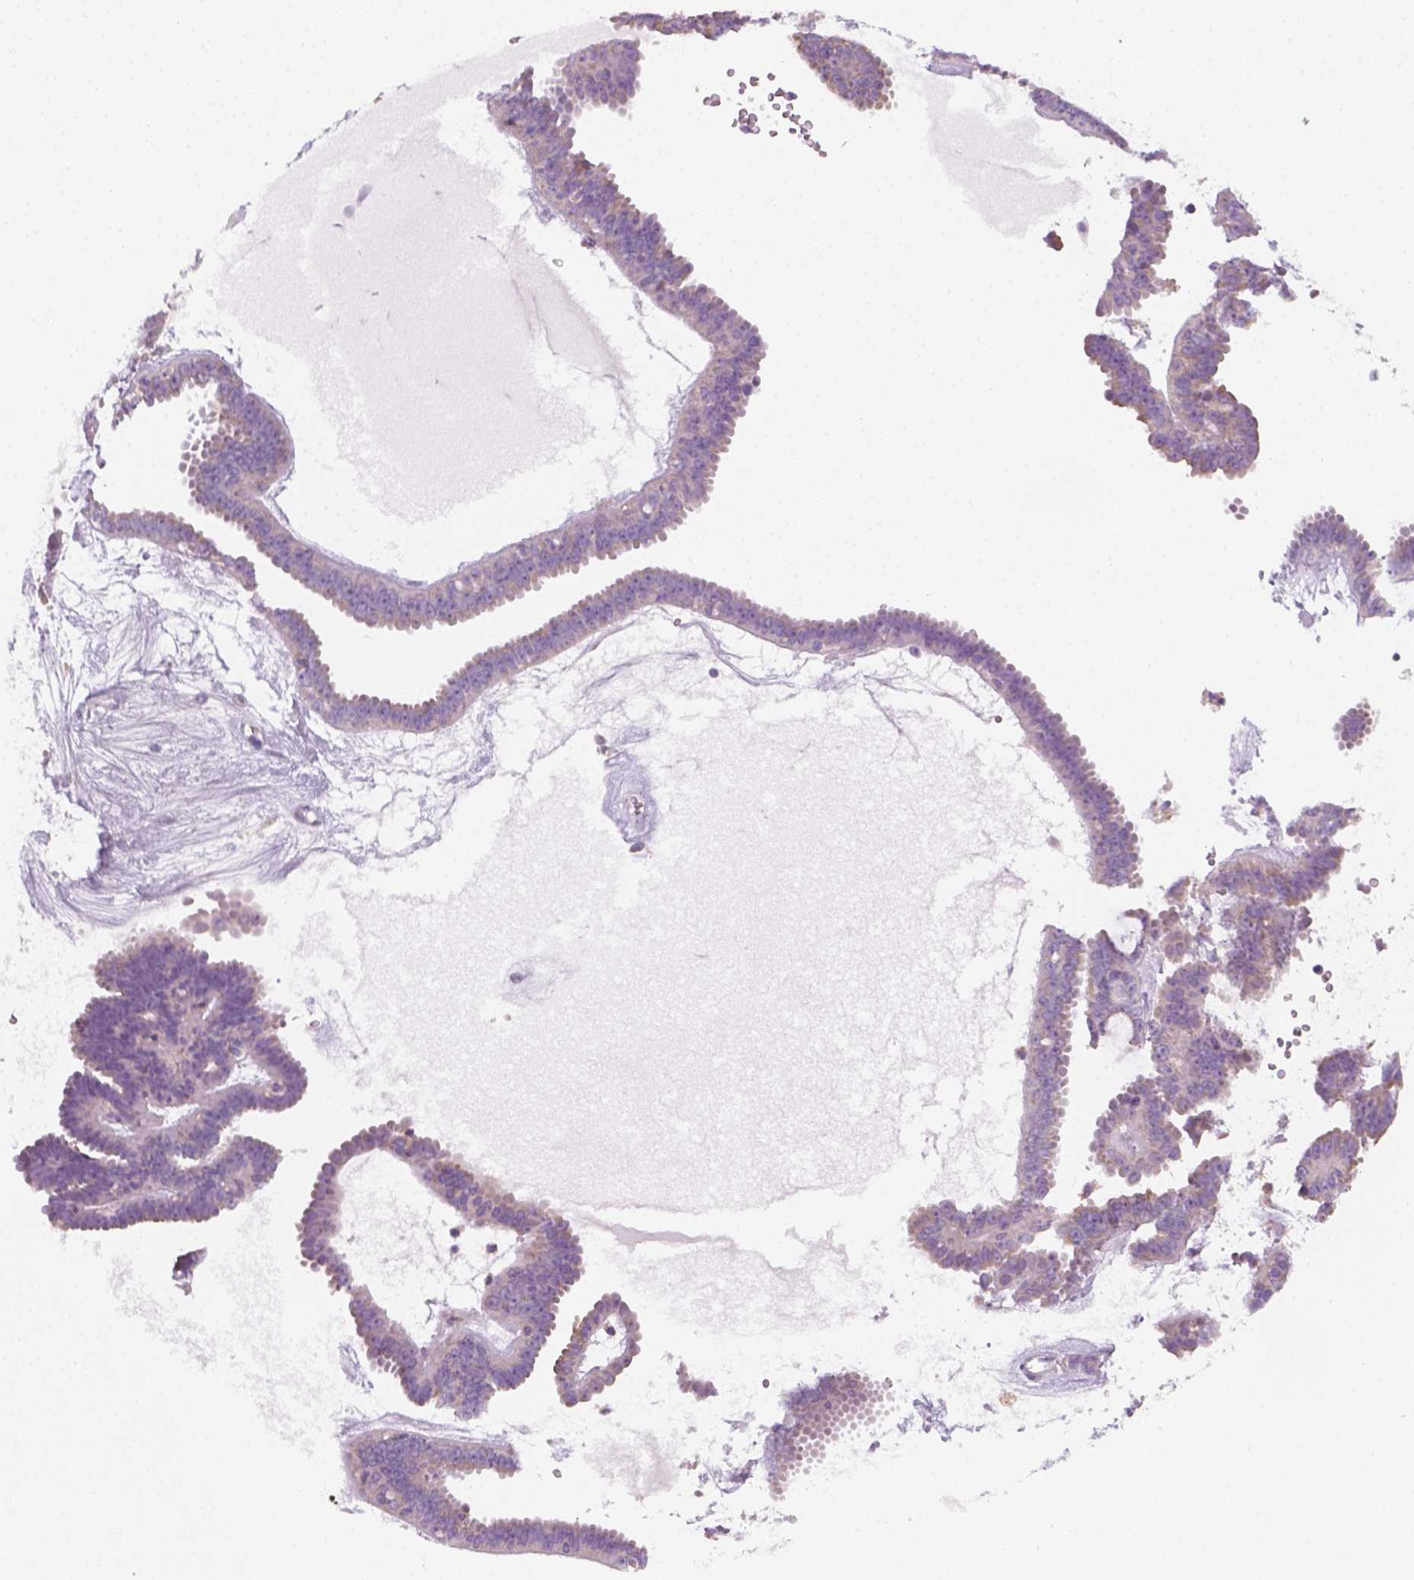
{"staining": {"intensity": "weak", "quantity": "<25%", "location": "cytoplasmic/membranous"}, "tissue": "ovarian cancer", "cell_type": "Tumor cells", "image_type": "cancer", "snomed": [{"axis": "morphology", "description": "Cystadenocarcinoma, serous, NOS"}, {"axis": "topography", "description": "Ovary"}], "caption": "Immunohistochemistry (IHC) of human ovarian cancer (serous cystadenocarcinoma) exhibits no staining in tumor cells.", "gene": "AWAT2", "patient": {"sex": "female", "age": 71}}